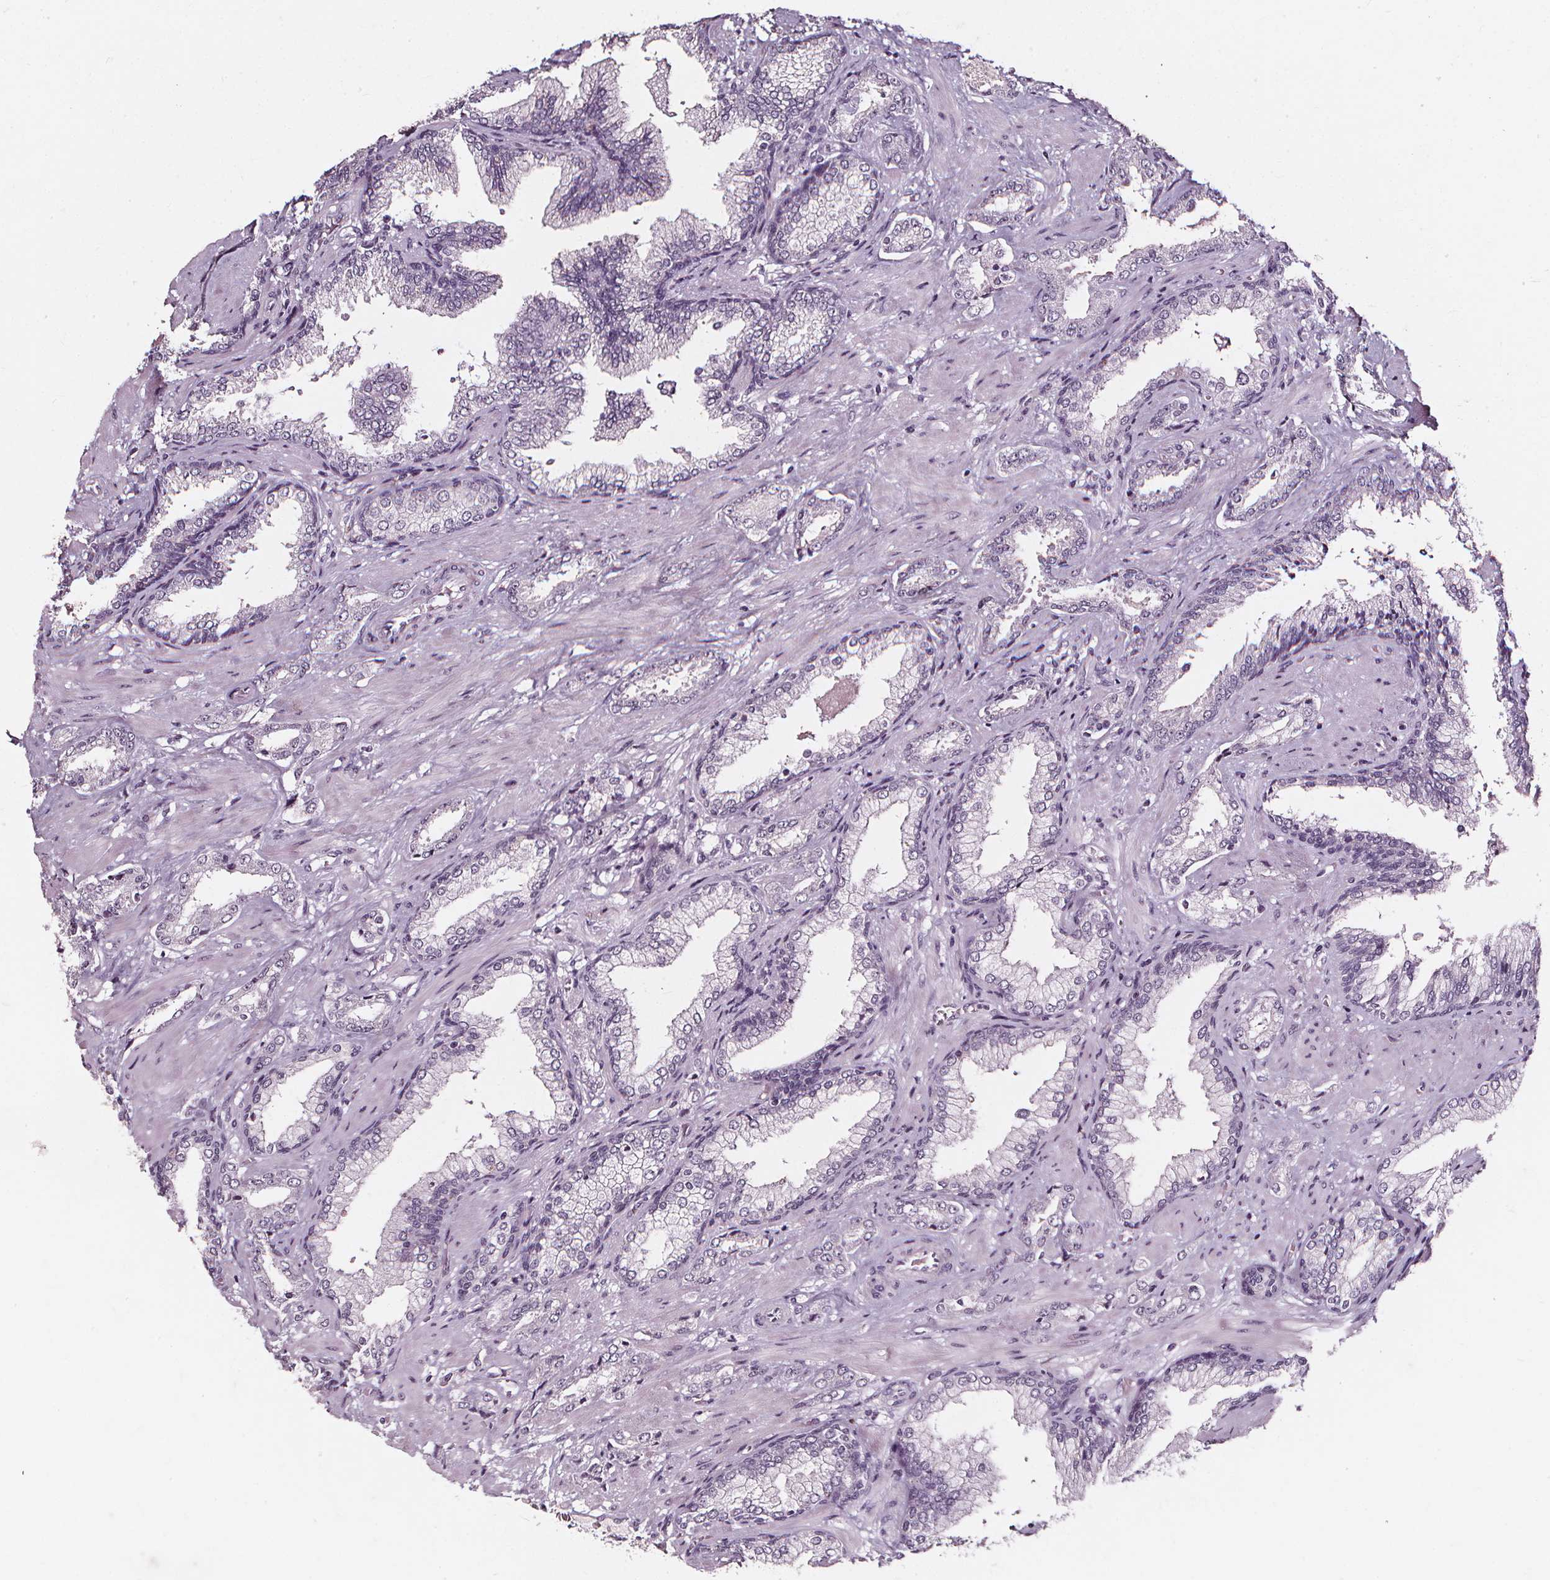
{"staining": {"intensity": "negative", "quantity": "none", "location": "none"}, "tissue": "prostate cancer", "cell_type": "Tumor cells", "image_type": "cancer", "snomed": [{"axis": "morphology", "description": "Adenocarcinoma, Low grade"}, {"axis": "topography", "description": "Prostate"}], "caption": "DAB (3,3'-diaminobenzidine) immunohistochemical staining of human prostate cancer (low-grade adenocarcinoma) demonstrates no significant staining in tumor cells.", "gene": "DEFA5", "patient": {"sex": "male", "age": 61}}